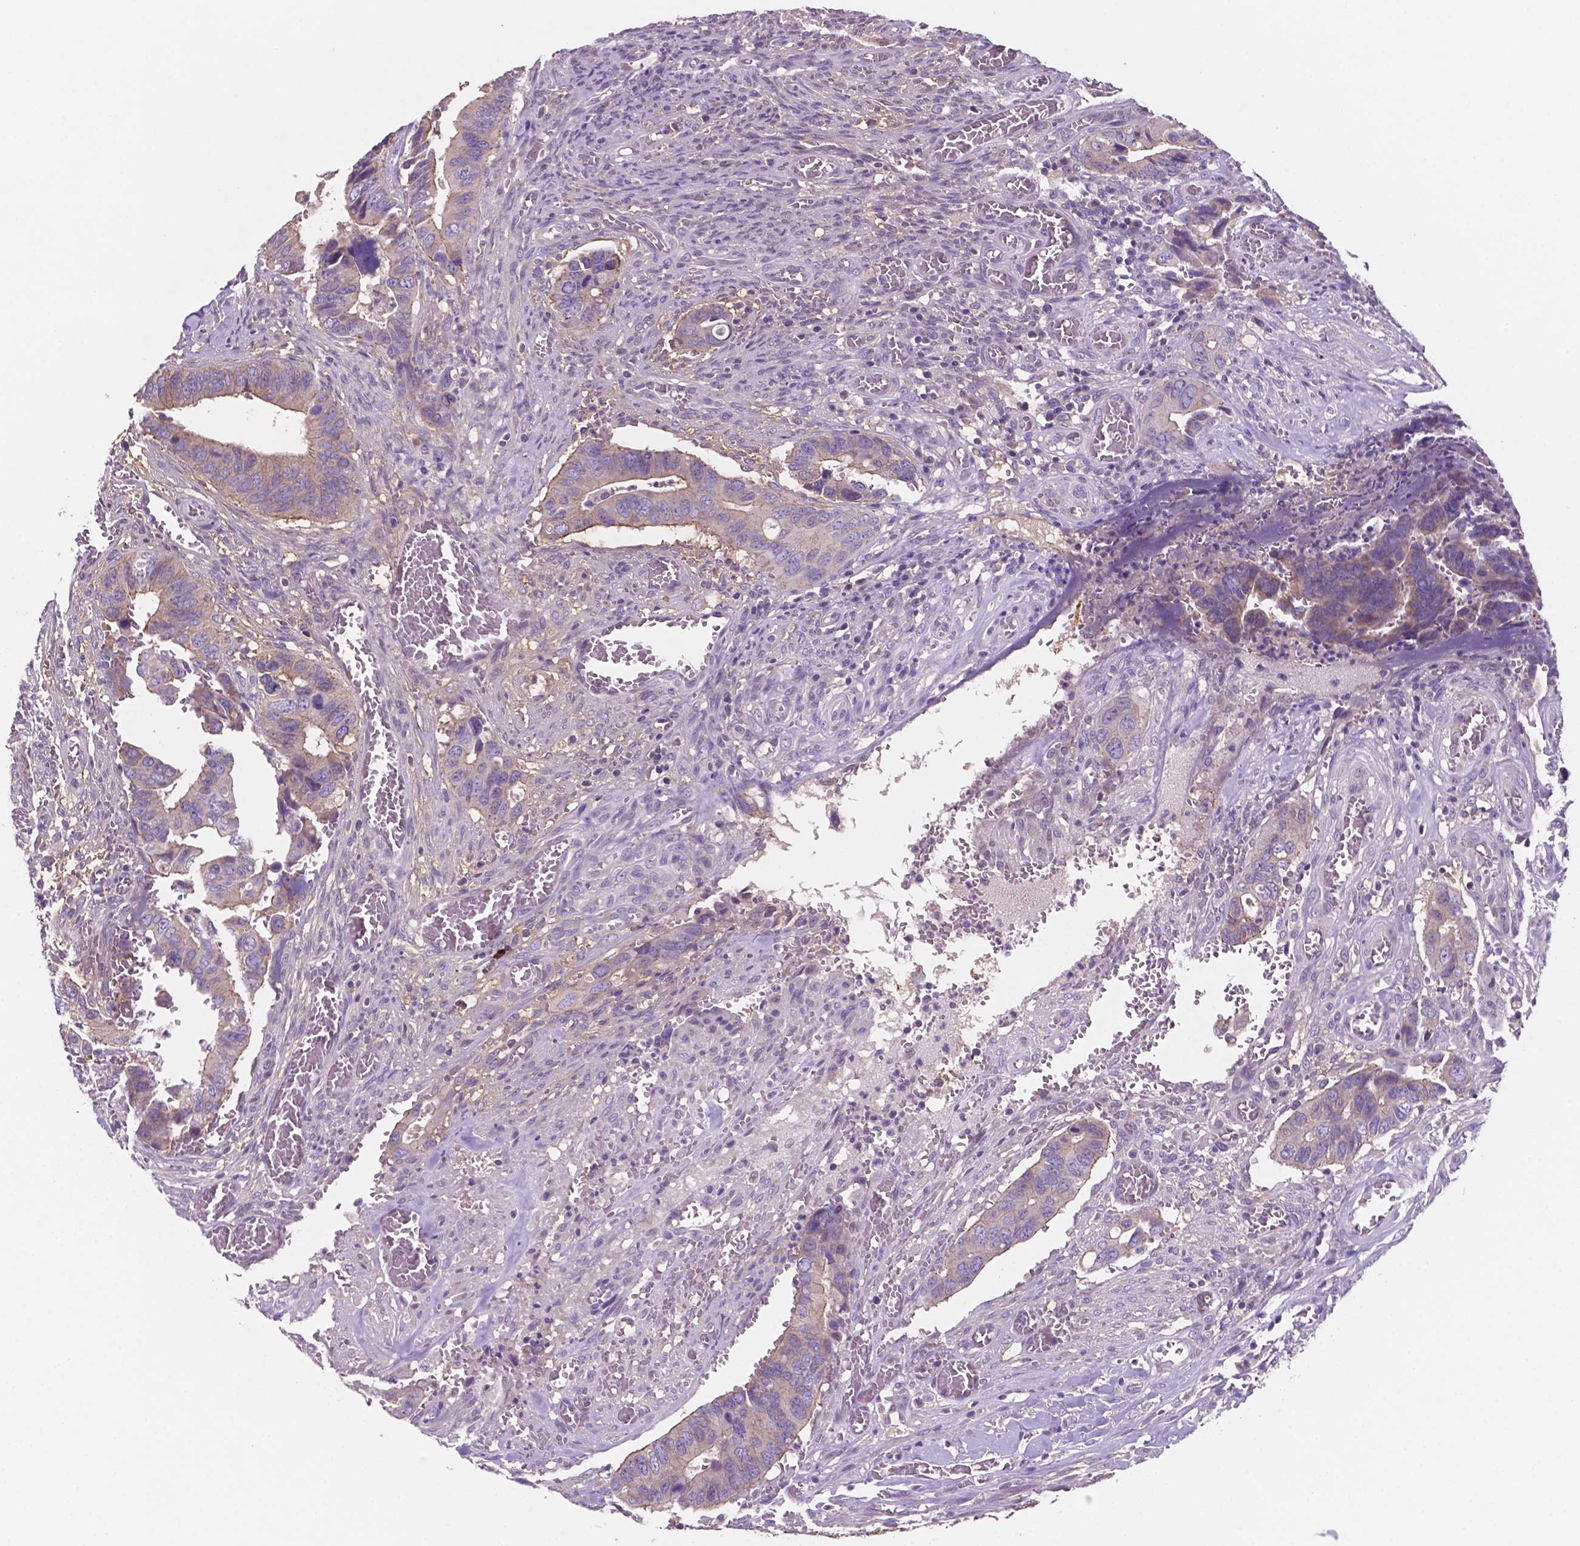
{"staining": {"intensity": "weak", "quantity": "25%-75%", "location": "cytoplasmic/membranous"}, "tissue": "colorectal cancer", "cell_type": "Tumor cells", "image_type": "cancer", "snomed": [{"axis": "morphology", "description": "Adenocarcinoma, NOS"}, {"axis": "topography", "description": "Colon"}], "caption": "Weak cytoplasmic/membranous protein positivity is present in about 25%-75% of tumor cells in colorectal cancer (adenocarcinoma).", "gene": "MKRN2OS", "patient": {"sex": "male", "age": 49}}